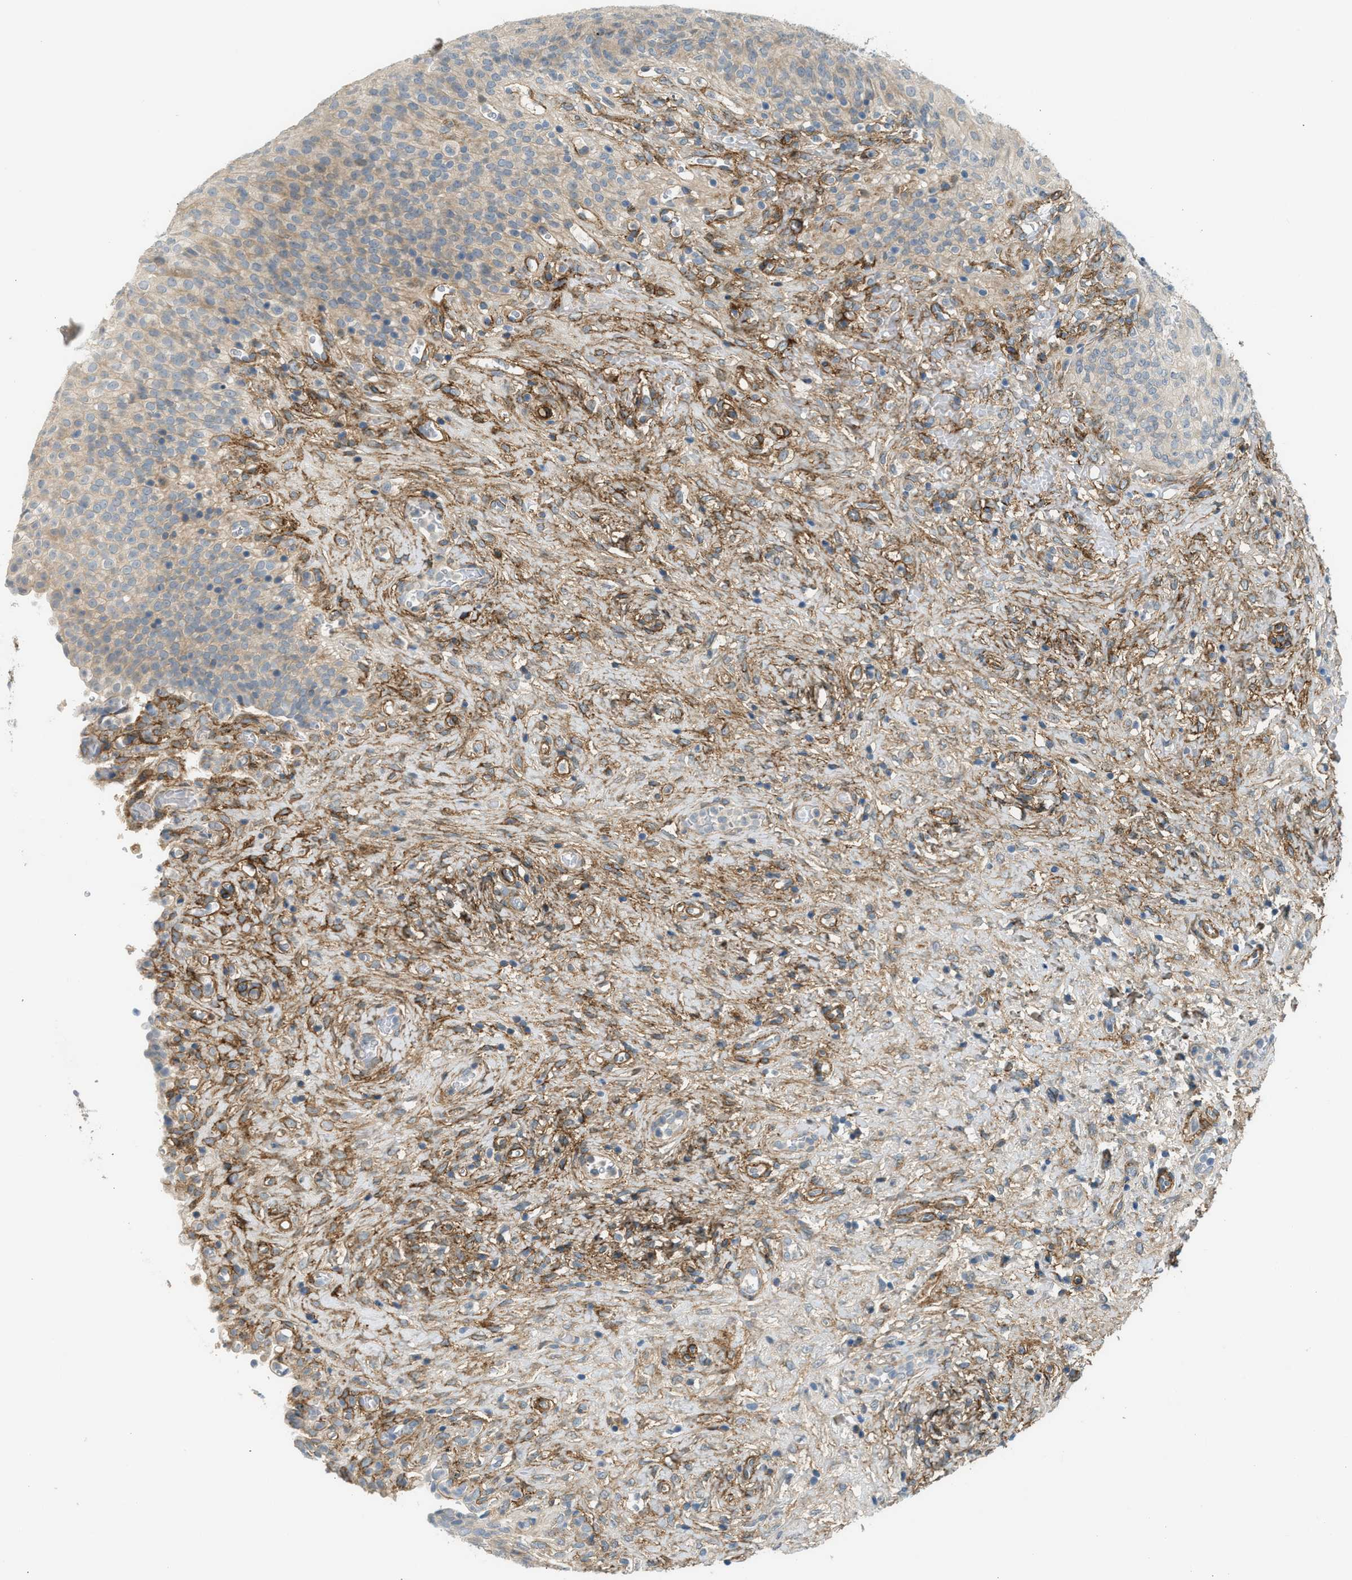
{"staining": {"intensity": "weak", "quantity": ">75%", "location": "cytoplasmic/membranous"}, "tissue": "urinary bladder", "cell_type": "Urothelial cells", "image_type": "normal", "snomed": [{"axis": "morphology", "description": "Urothelial carcinoma, High grade"}, {"axis": "topography", "description": "Urinary bladder"}], "caption": "Brown immunohistochemical staining in unremarkable human urinary bladder shows weak cytoplasmic/membranous expression in about >75% of urothelial cells.", "gene": "EDNRA", "patient": {"sex": "male", "age": 46}}